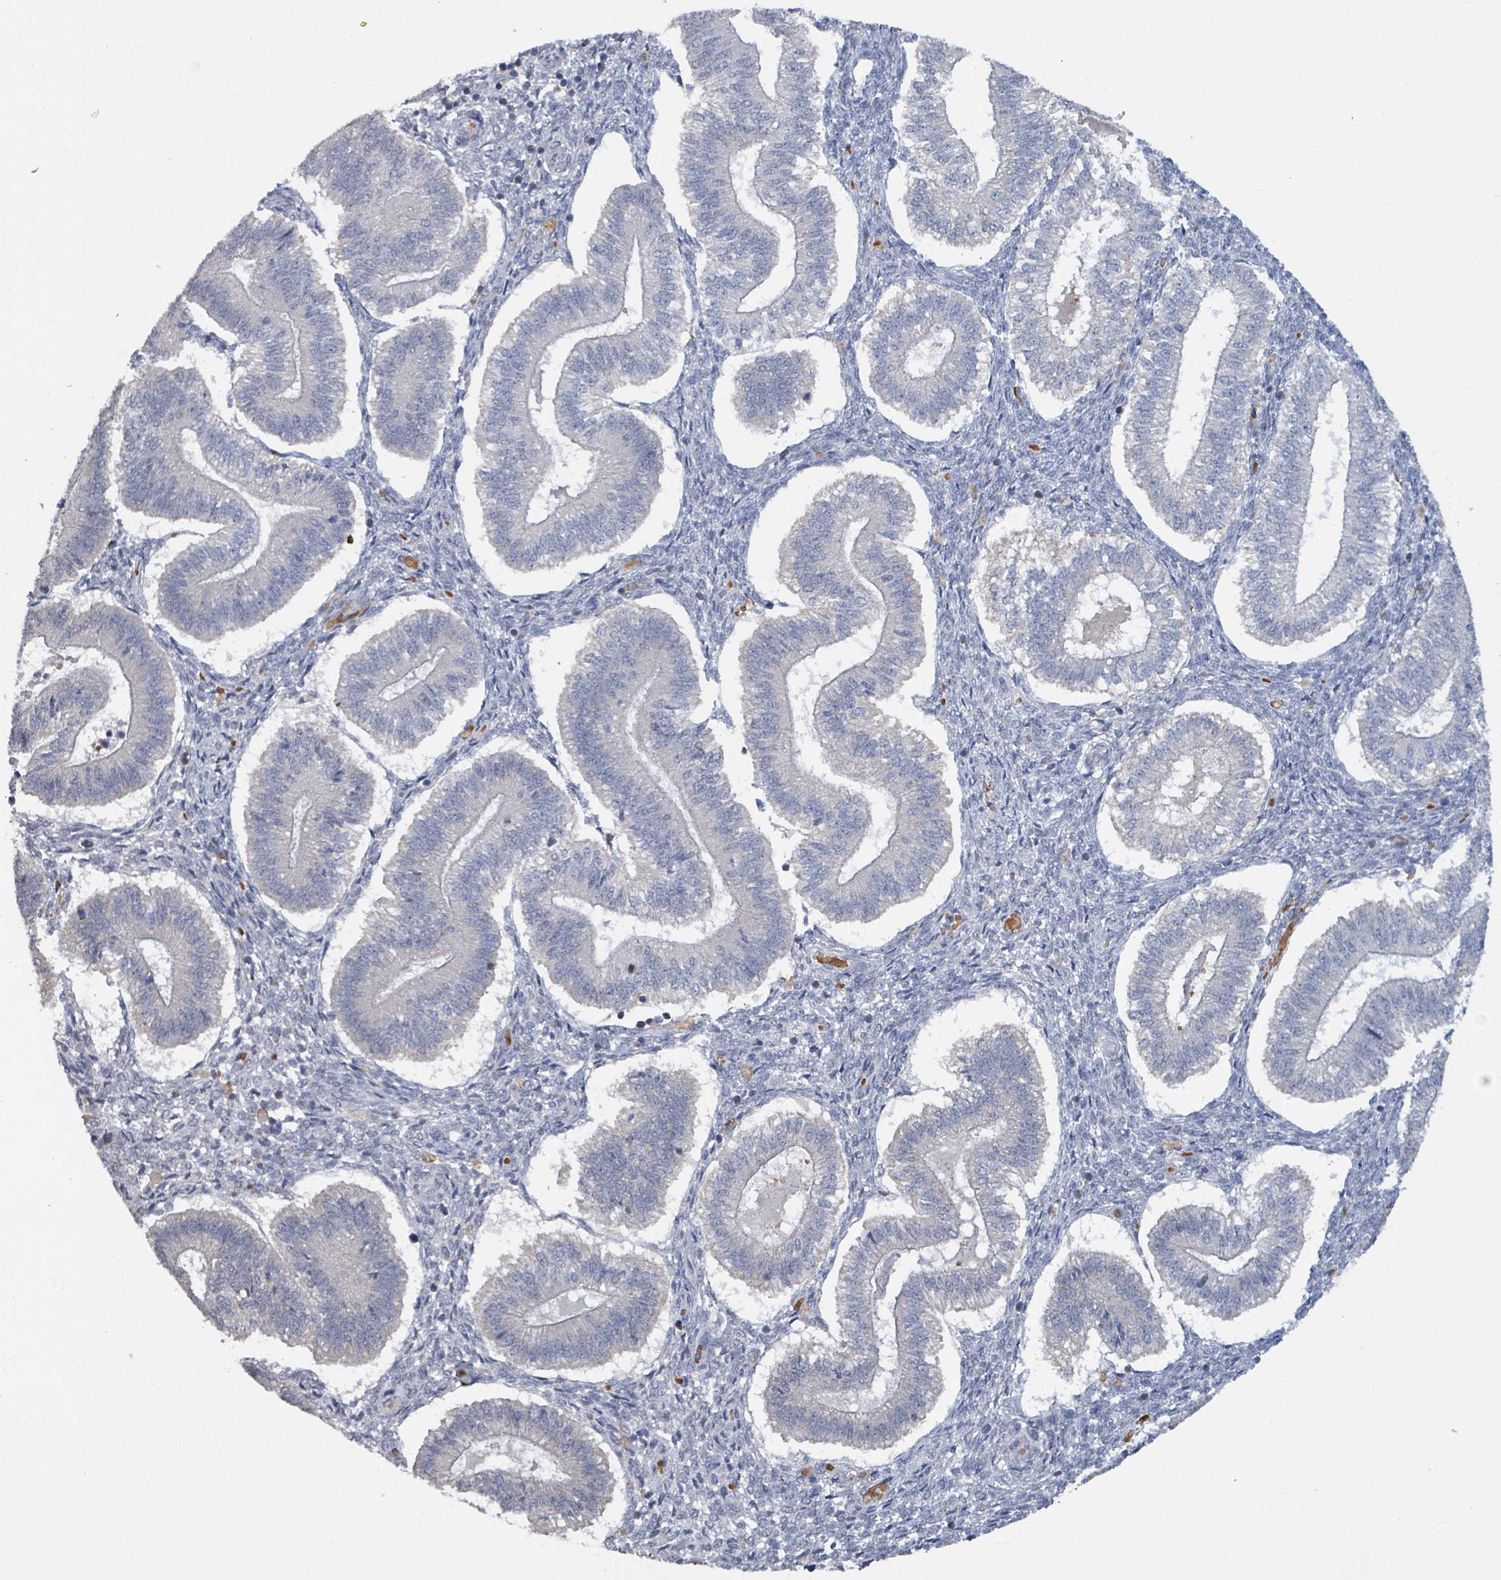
{"staining": {"intensity": "negative", "quantity": "none", "location": "none"}, "tissue": "endometrium", "cell_type": "Cells in endometrial stroma", "image_type": "normal", "snomed": [{"axis": "morphology", "description": "Normal tissue, NOS"}, {"axis": "topography", "description": "Endometrium"}], "caption": "Cells in endometrial stroma are negative for brown protein staining in unremarkable endometrium. (DAB (3,3'-diaminobenzidine) immunohistochemistry visualized using brightfield microscopy, high magnification).", "gene": "SEBOX", "patient": {"sex": "female", "age": 25}}